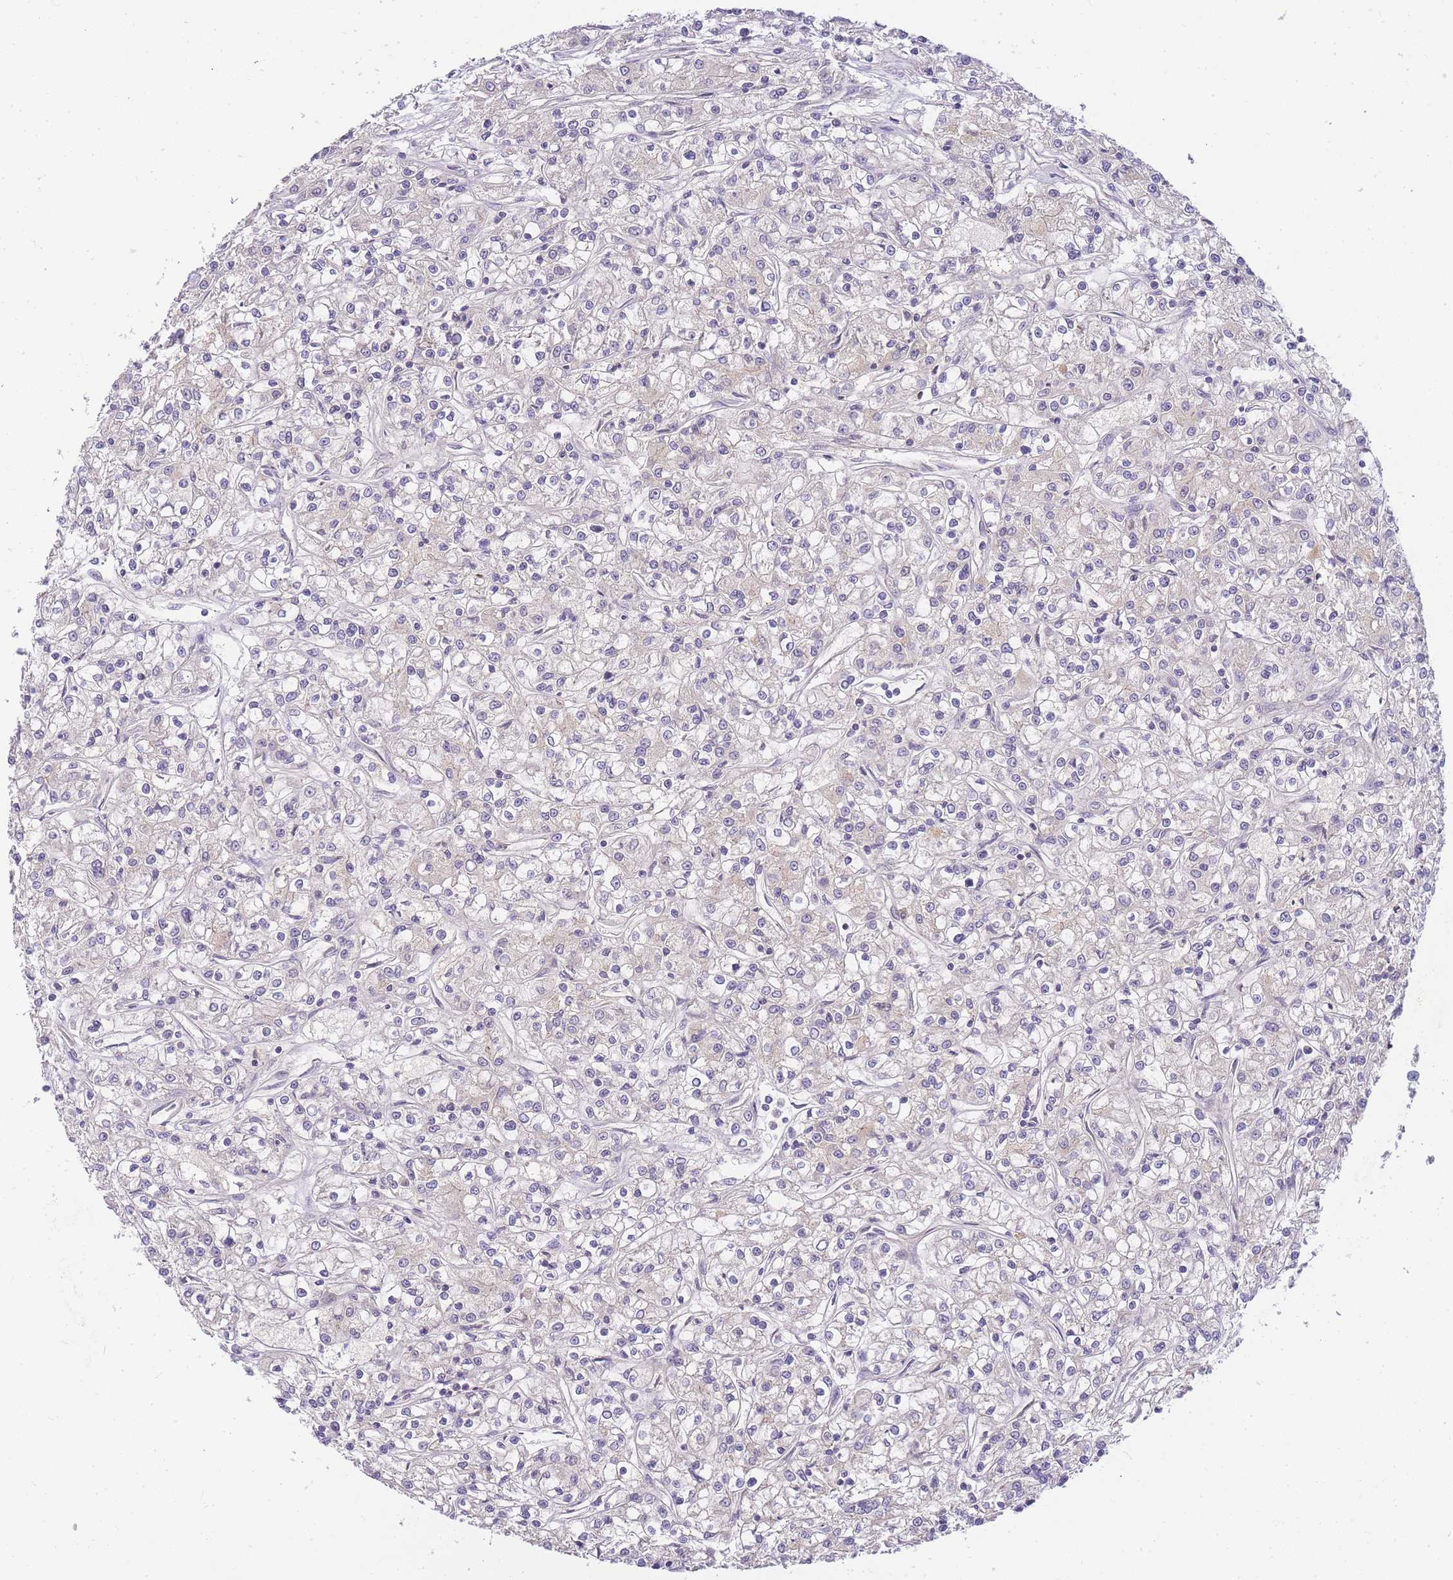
{"staining": {"intensity": "negative", "quantity": "none", "location": "none"}, "tissue": "renal cancer", "cell_type": "Tumor cells", "image_type": "cancer", "snomed": [{"axis": "morphology", "description": "Adenocarcinoma, NOS"}, {"axis": "topography", "description": "Kidney"}], "caption": "Micrograph shows no protein staining in tumor cells of adenocarcinoma (renal) tissue.", "gene": "ZNF577", "patient": {"sex": "female", "age": 59}}